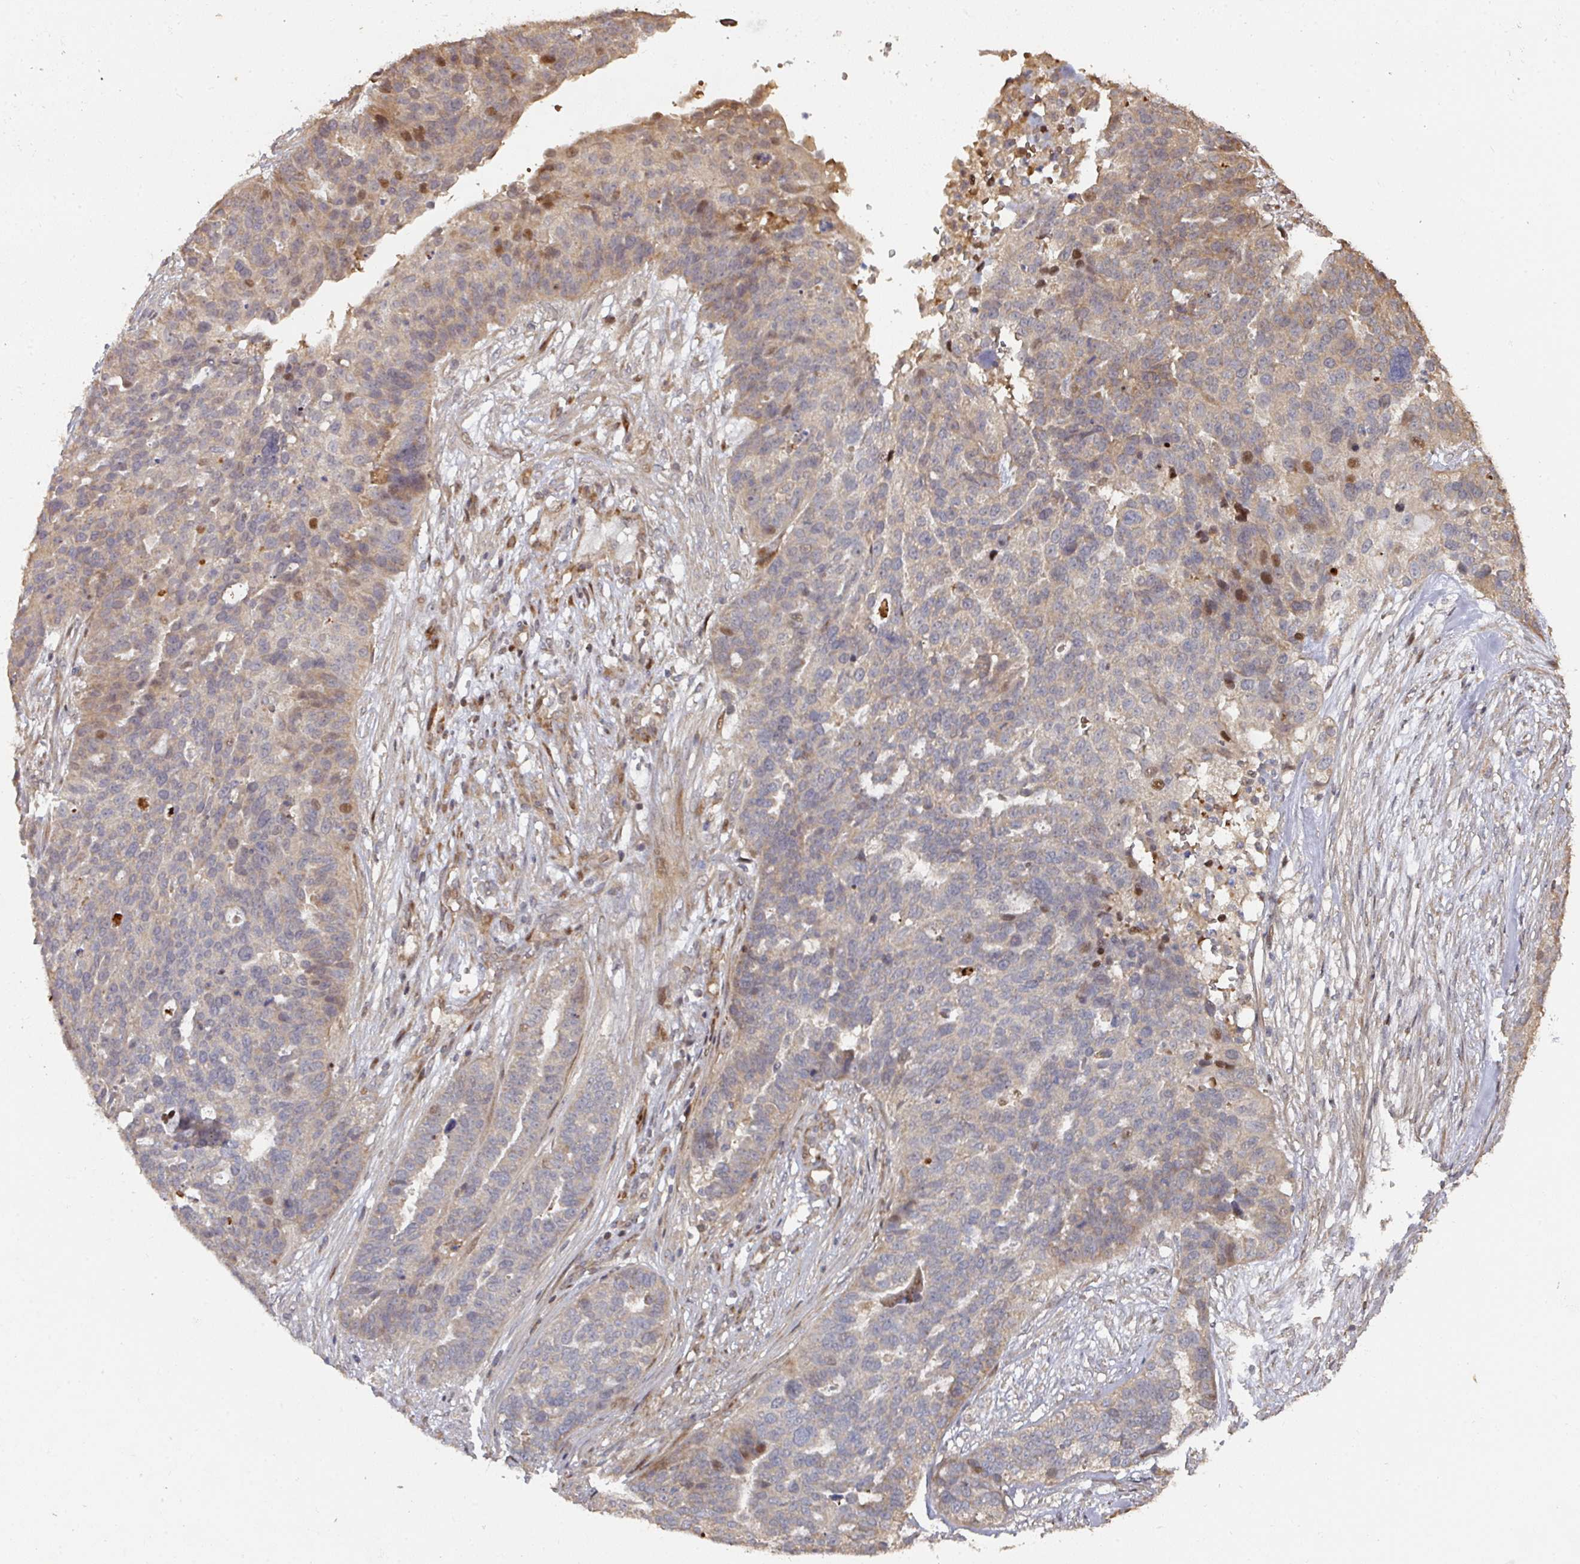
{"staining": {"intensity": "moderate", "quantity": "<25%", "location": "cytoplasmic/membranous,nuclear"}, "tissue": "ovarian cancer", "cell_type": "Tumor cells", "image_type": "cancer", "snomed": [{"axis": "morphology", "description": "Cystadenocarcinoma, serous, NOS"}, {"axis": "topography", "description": "Ovary"}], "caption": "This is an image of immunohistochemistry (IHC) staining of ovarian cancer (serous cystadenocarcinoma), which shows moderate staining in the cytoplasmic/membranous and nuclear of tumor cells.", "gene": "CA7", "patient": {"sex": "female", "age": 59}}